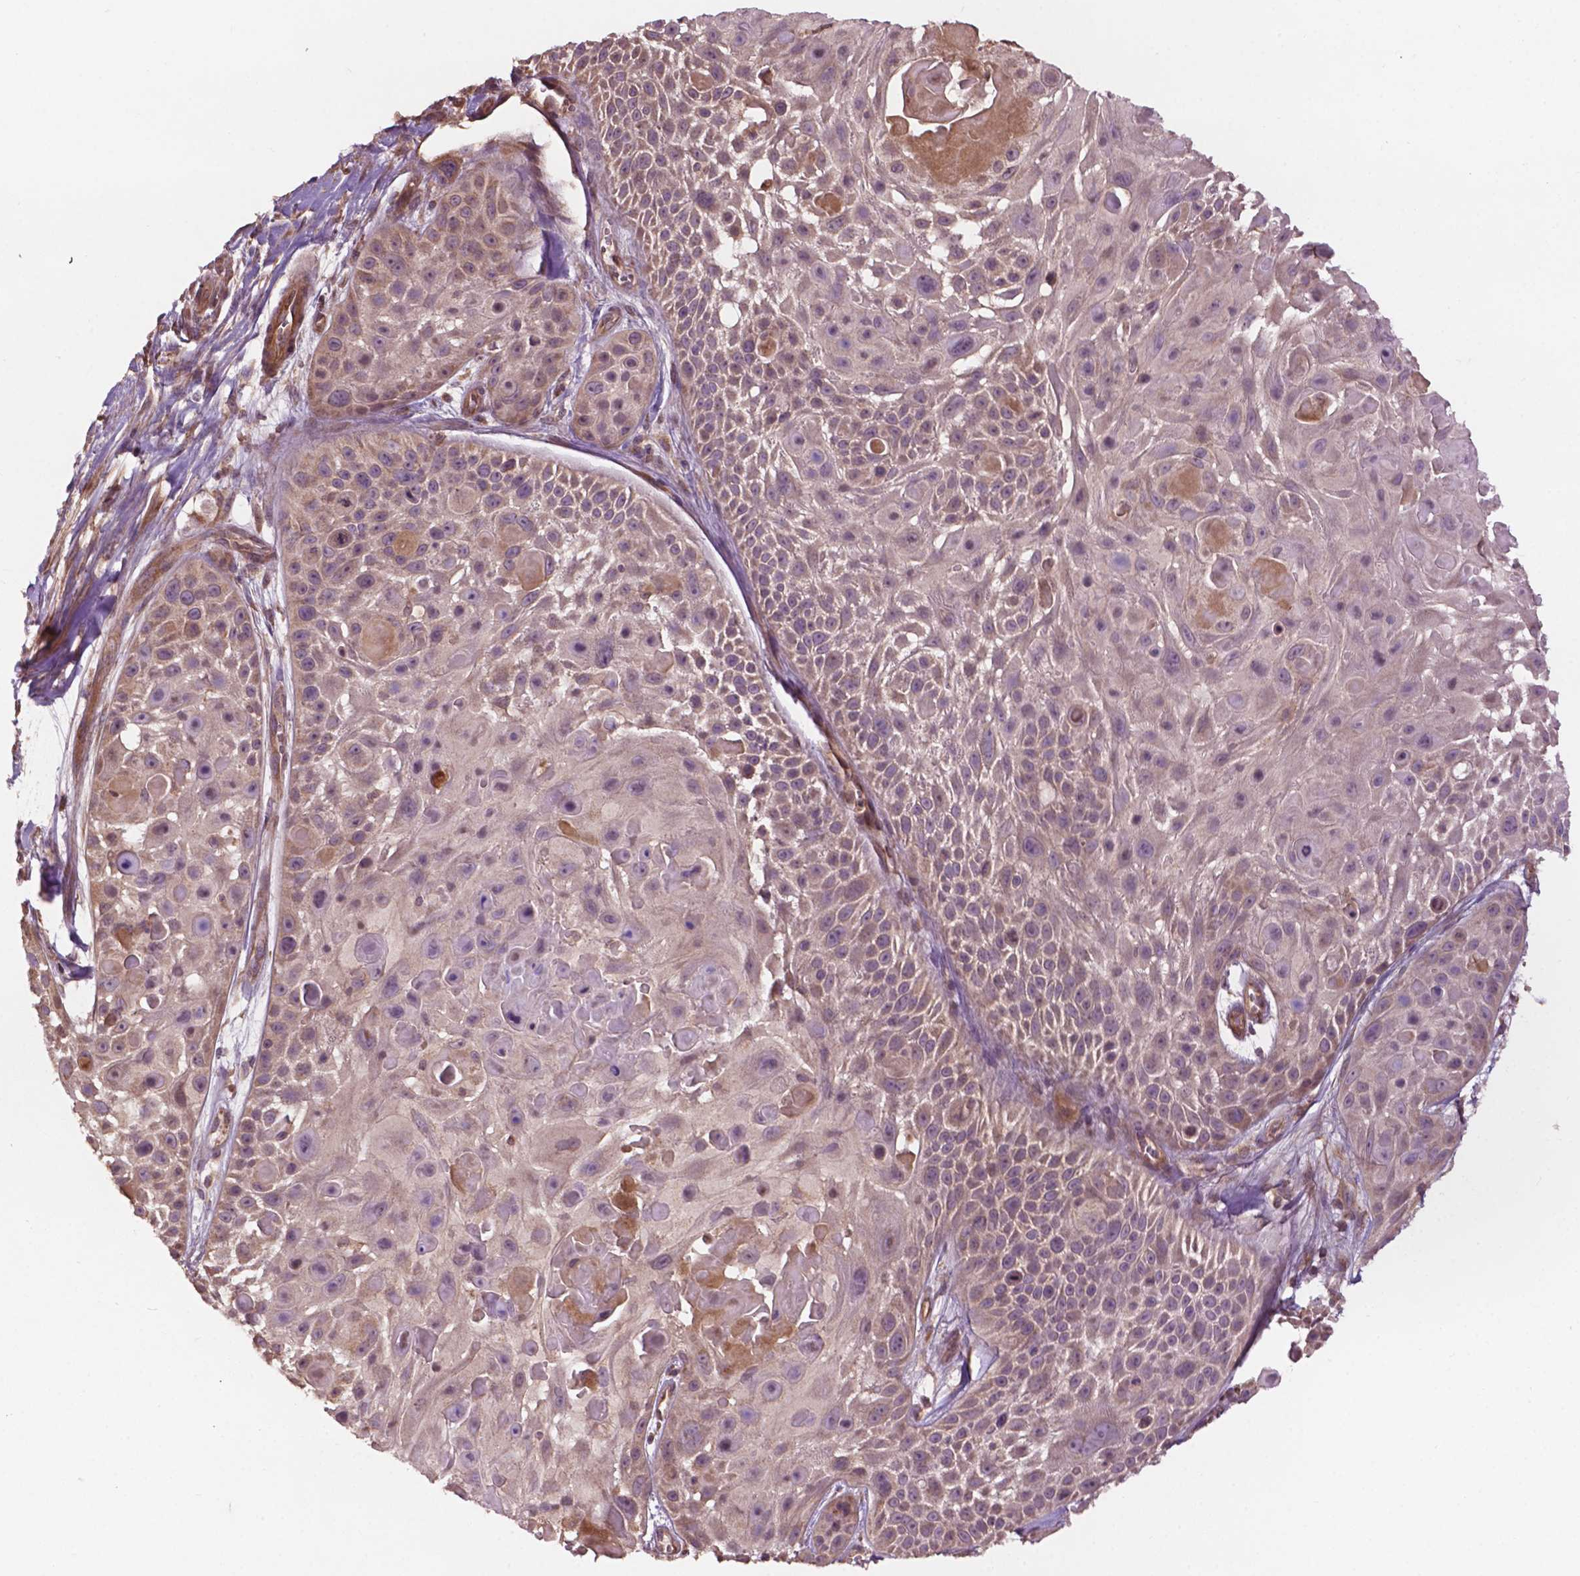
{"staining": {"intensity": "weak", "quantity": "<25%", "location": "cytoplasmic/membranous"}, "tissue": "skin cancer", "cell_type": "Tumor cells", "image_type": "cancer", "snomed": [{"axis": "morphology", "description": "Squamous cell carcinoma, NOS"}, {"axis": "topography", "description": "Skin"}, {"axis": "topography", "description": "Anal"}], "caption": "Tumor cells show no significant protein positivity in skin squamous cell carcinoma.", "gene": "CDC42BPA", "patient": {"sex": "female", "age": 75}}